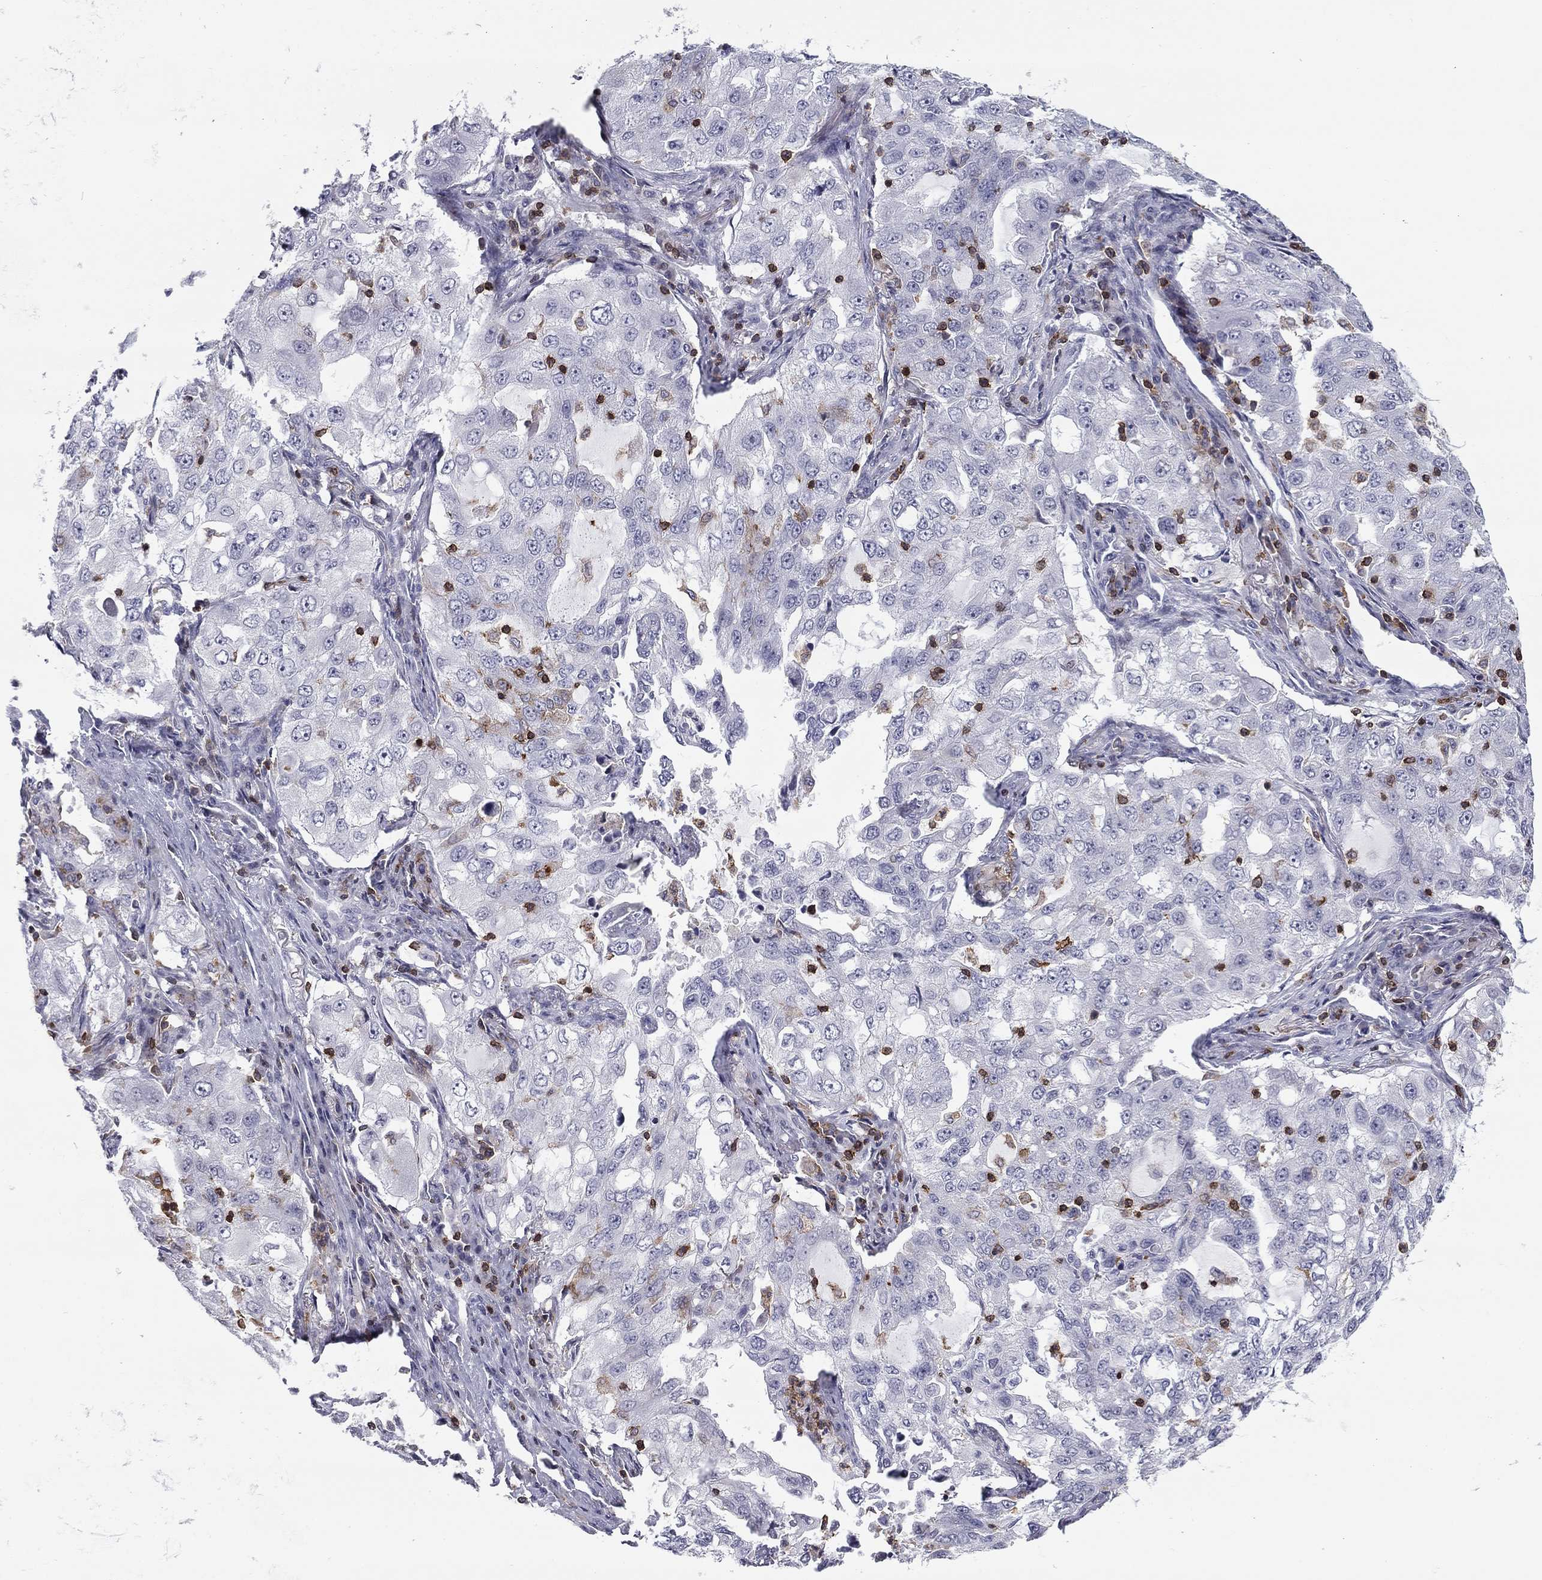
{"staining": {"intensity": "negative", "quantity": "none", "location": "none"}, "tissue": "lung cancer", "cell_type": "Tumor cells", "image_type": "cancer", "snomed": [{"axis": "morphology", "description": "Adenocarcinoma, NOS"}, {"axis": "topography", "description": "Lung"}], "caption": "Histopathology image shows no significant protein expression in tumor cells of lung cancer (adenocarcinoma).", "gene": "ARHGAP27", "patient": {"sex": "female", "age": 61}}